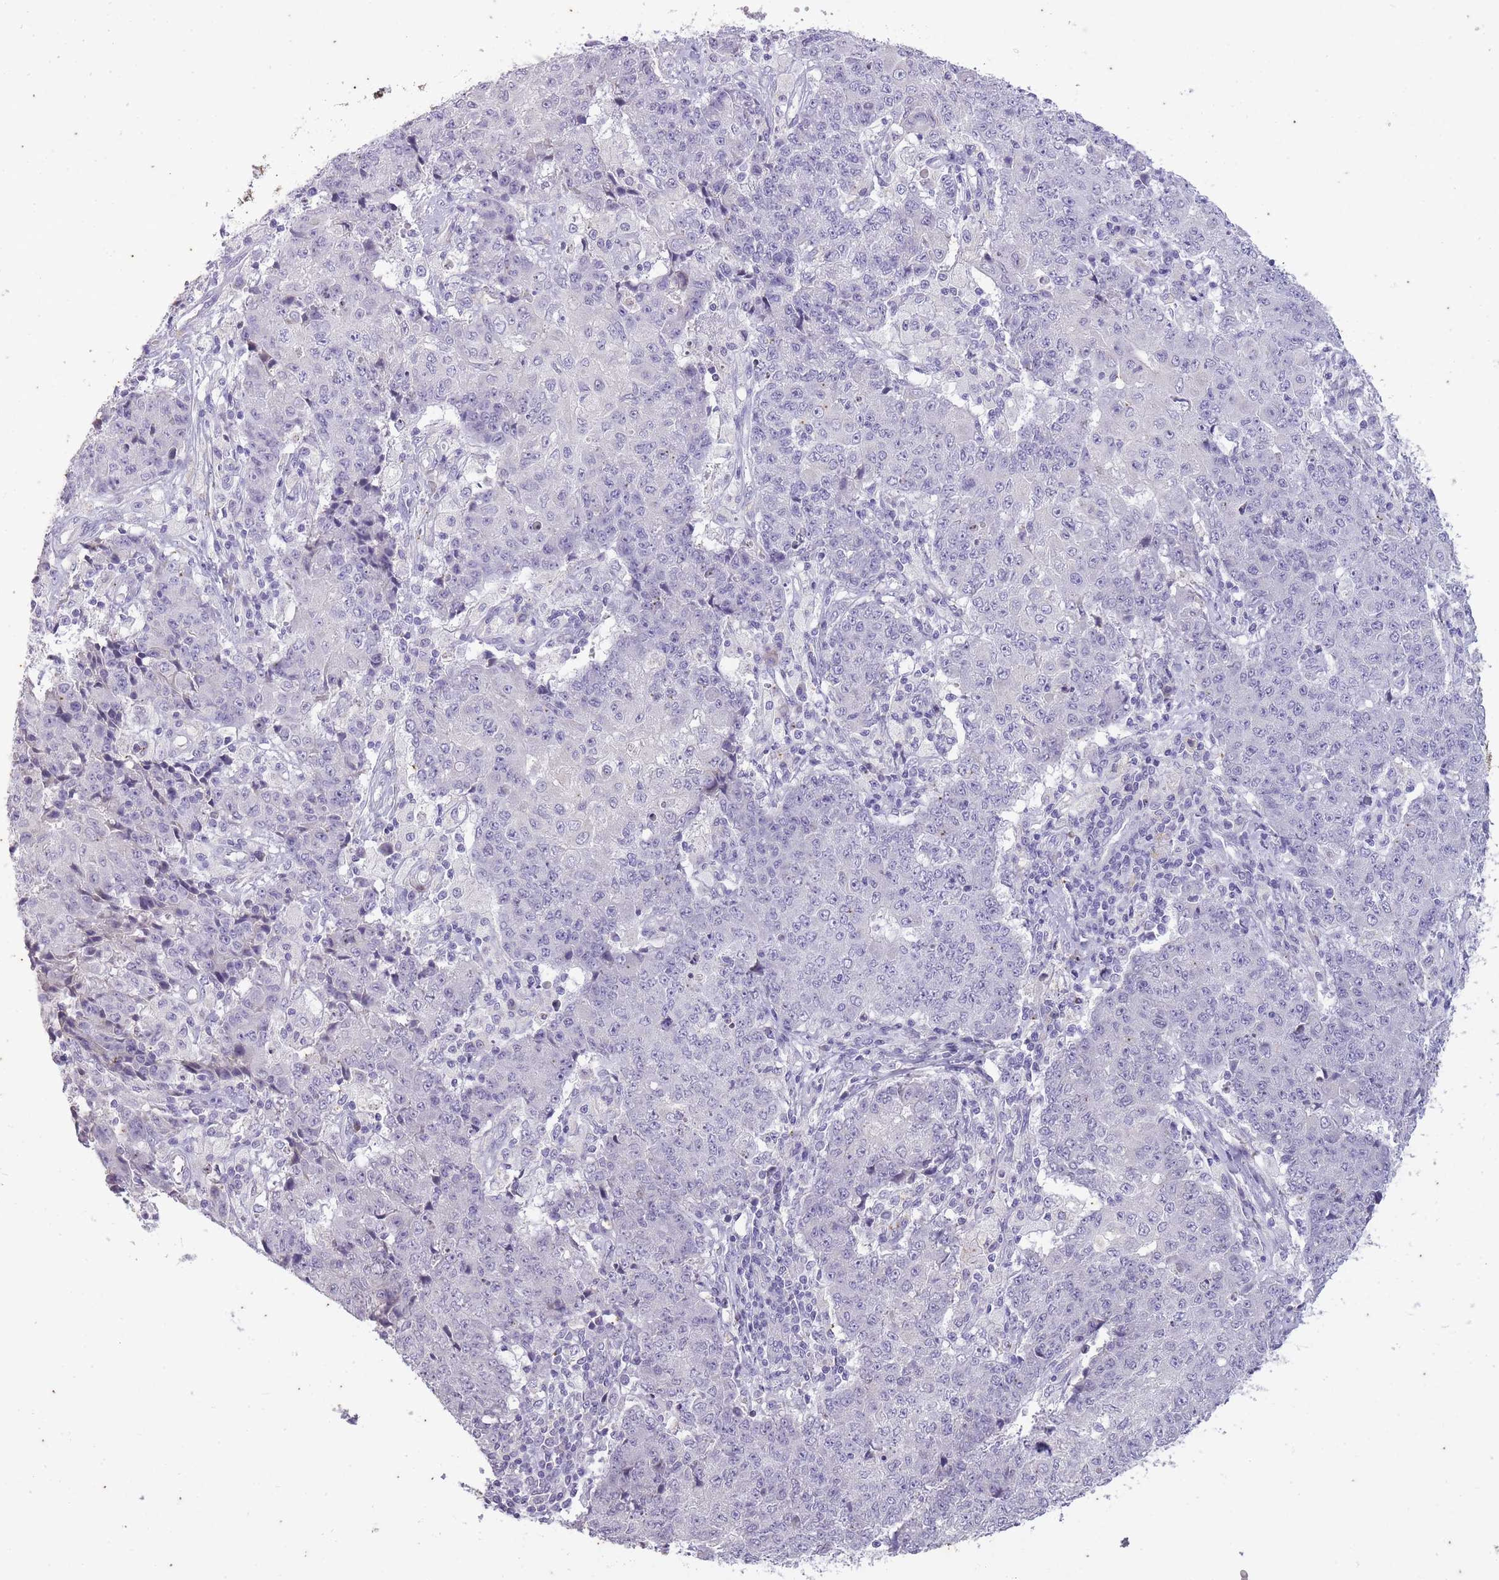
{"staining": {"intensity": "negative", "quantity": "none", "location": "none"}, "tissue": "ovarian cancer", "cell_type": "Tumor cells", "image_type": "cancer", "snomed": [{"axis": "morphology", "description": "Carcinoma, endometroid"}, {"axis": "topography", "description": "Ovary"}], "caption": "DAB (3,3'-diaminobenzidine) immunohistochemical staining of human endometroid carcinoma (ovarian) exhibits no significant positivity in tumor cells.", "gene": "CNTNAP3", "patient": {"sex": "female", "age": 42}}